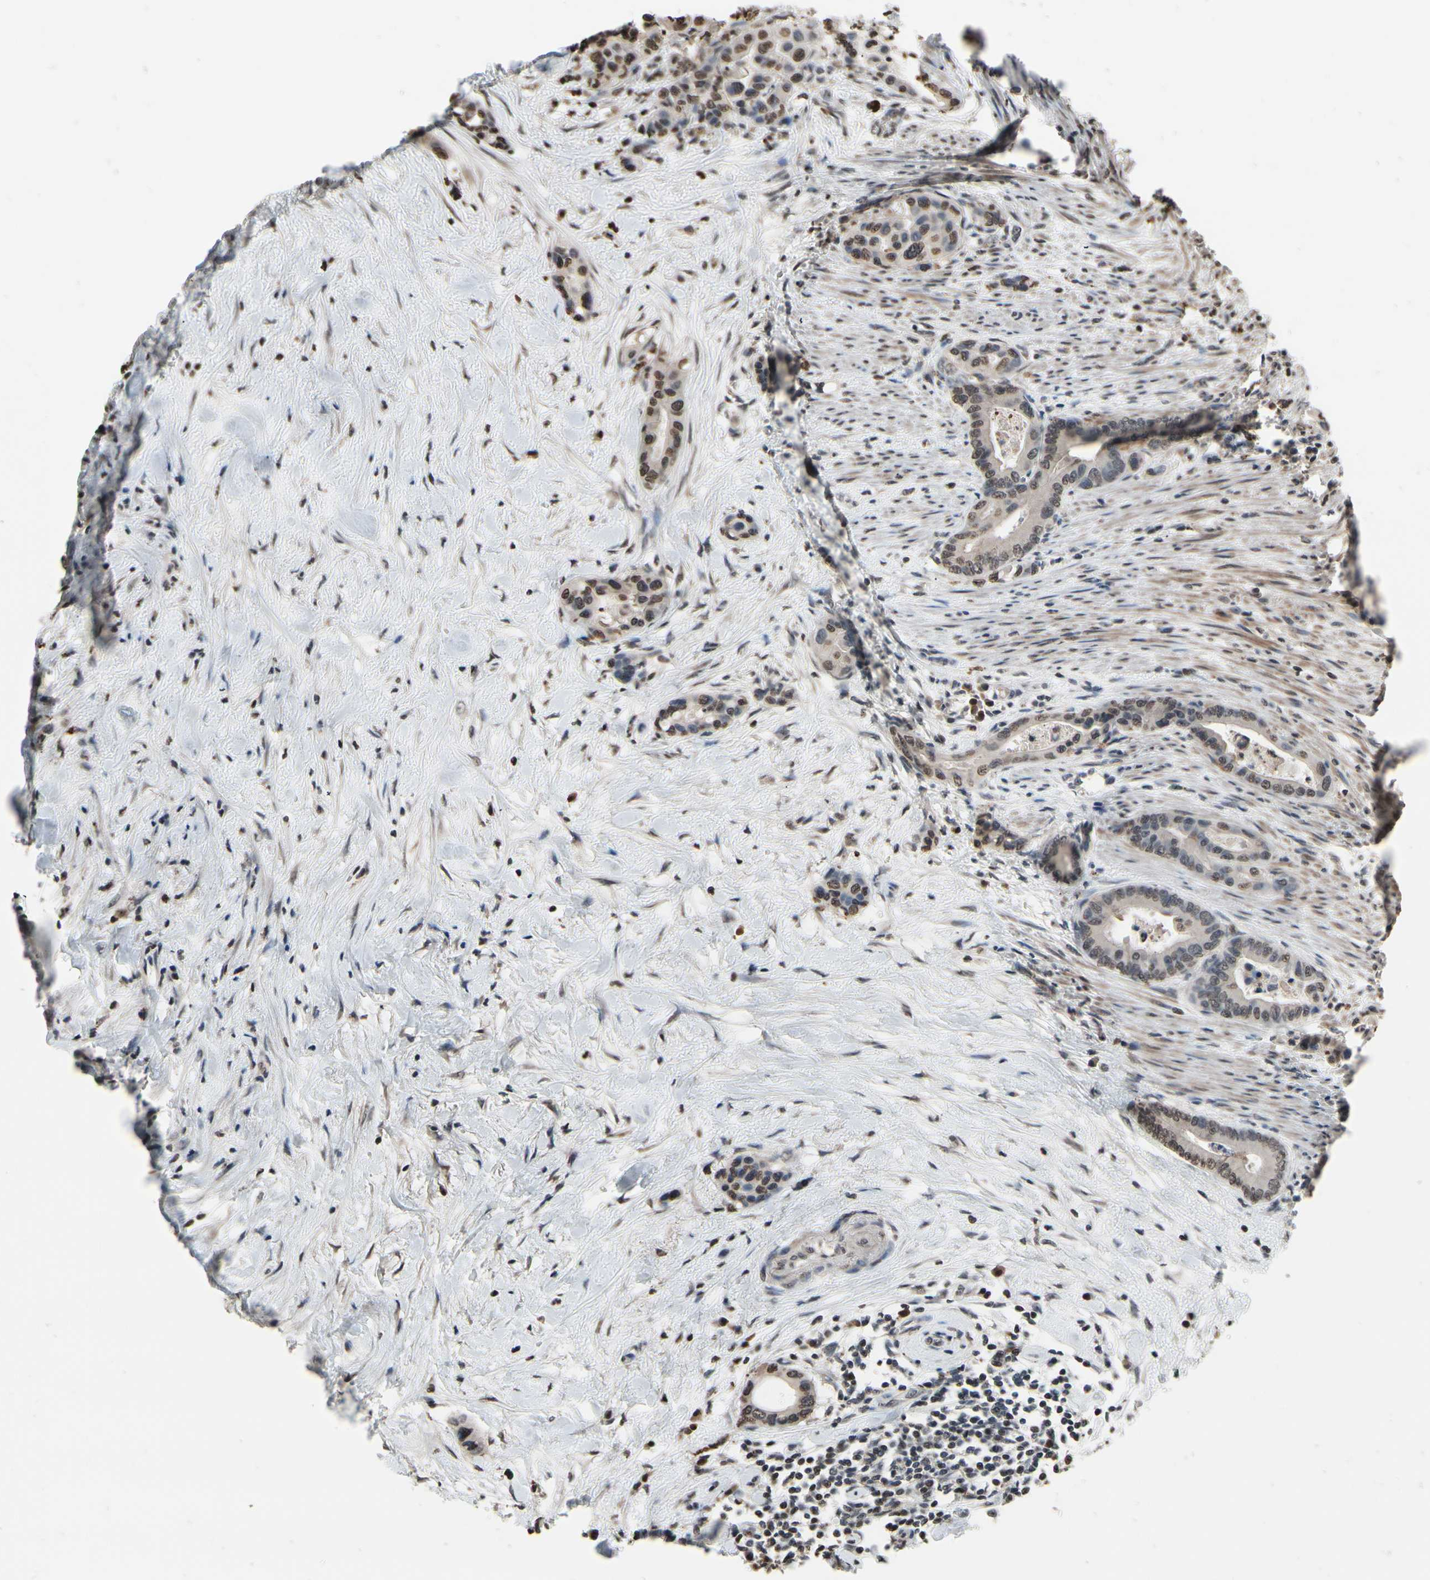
{"staining": {"intensity": "moderate", "quantity": "25%-75%", "location": "nuclear"}, "tissue": "colorectal cancer", "cell_type": "Tumor cells", "image_type": "cancer", "snomed": [{"axis": "morphology", "description": "Normal tissue, NOS"}, {"axis": "morphology", "description": "Adenocarcinoma, NOS"}, {"axis": "topography", "description": "Colon"}], "caption": "Immunohistochemical staining of colorectal cancer demonstrates medium levels of moderate nuclear protein positivity in approximately 25%-75% of tumor cells.", "gene": "HIPK2", "patient": {"sex": "male", "age": 82}}